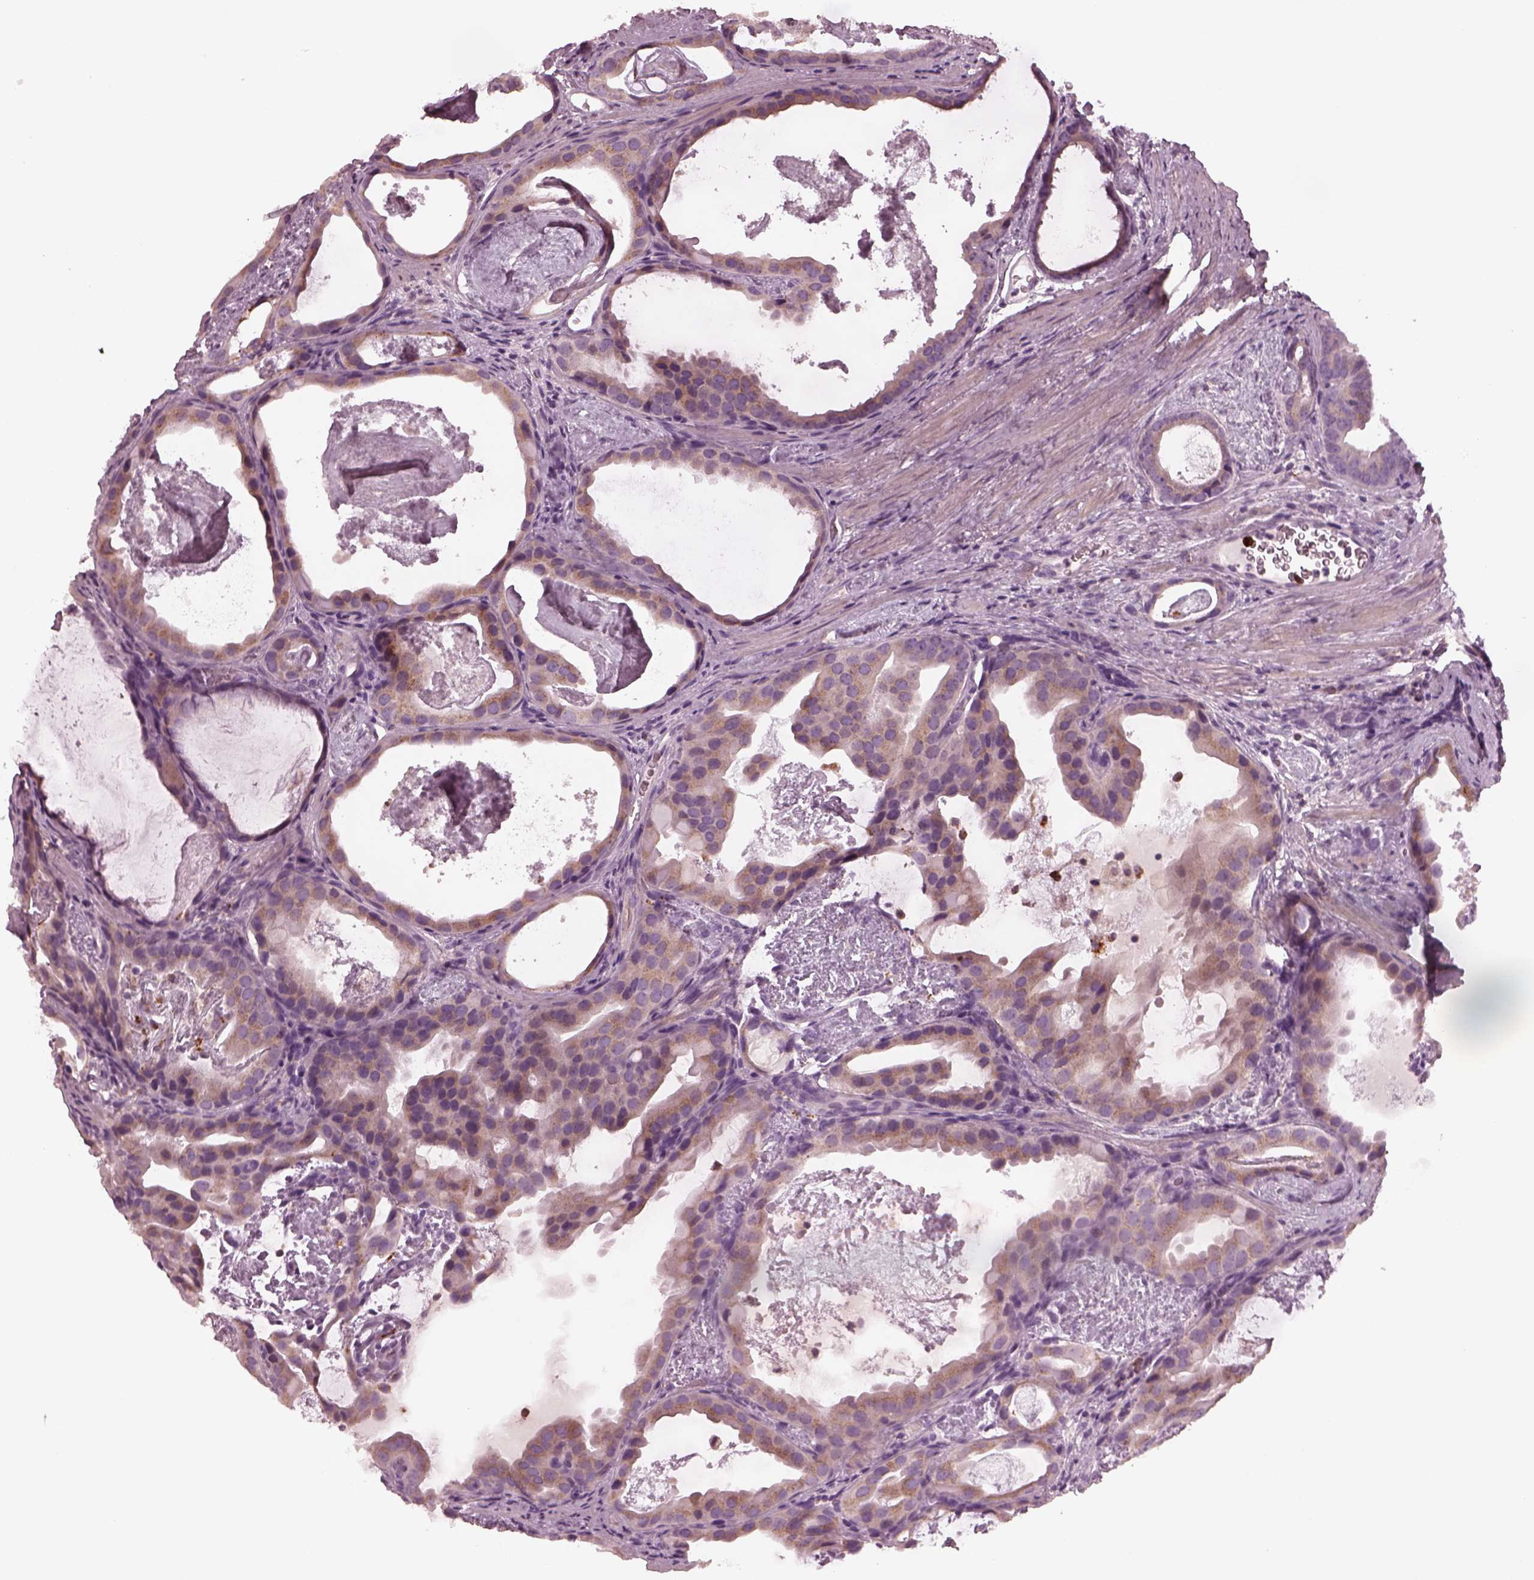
{"staining": {"intensity": "weak", "quantity": "25%-75%", "location": "cytoplasmic/membranous"}, "tissue": "prostate cancer", "cell_type": "Tumor cells", "image_type": "cancer", "snomed": [{"axis": "morphology", "description": "Adenocarcinoma, Low grade"}, {"axis": "topography", "description": "Prostate and seminal vesicle, NOS"}], "caption": "Protein staining by immunohistochemistry (IHC) demonstrates weak cytoplasmic/membranous staining in about 25%-75% of tumor cells in prostate adenocarcinoma (low-grade).", "gene": "SLAMF8", "patient": {"sex": "male", "age": 71}}